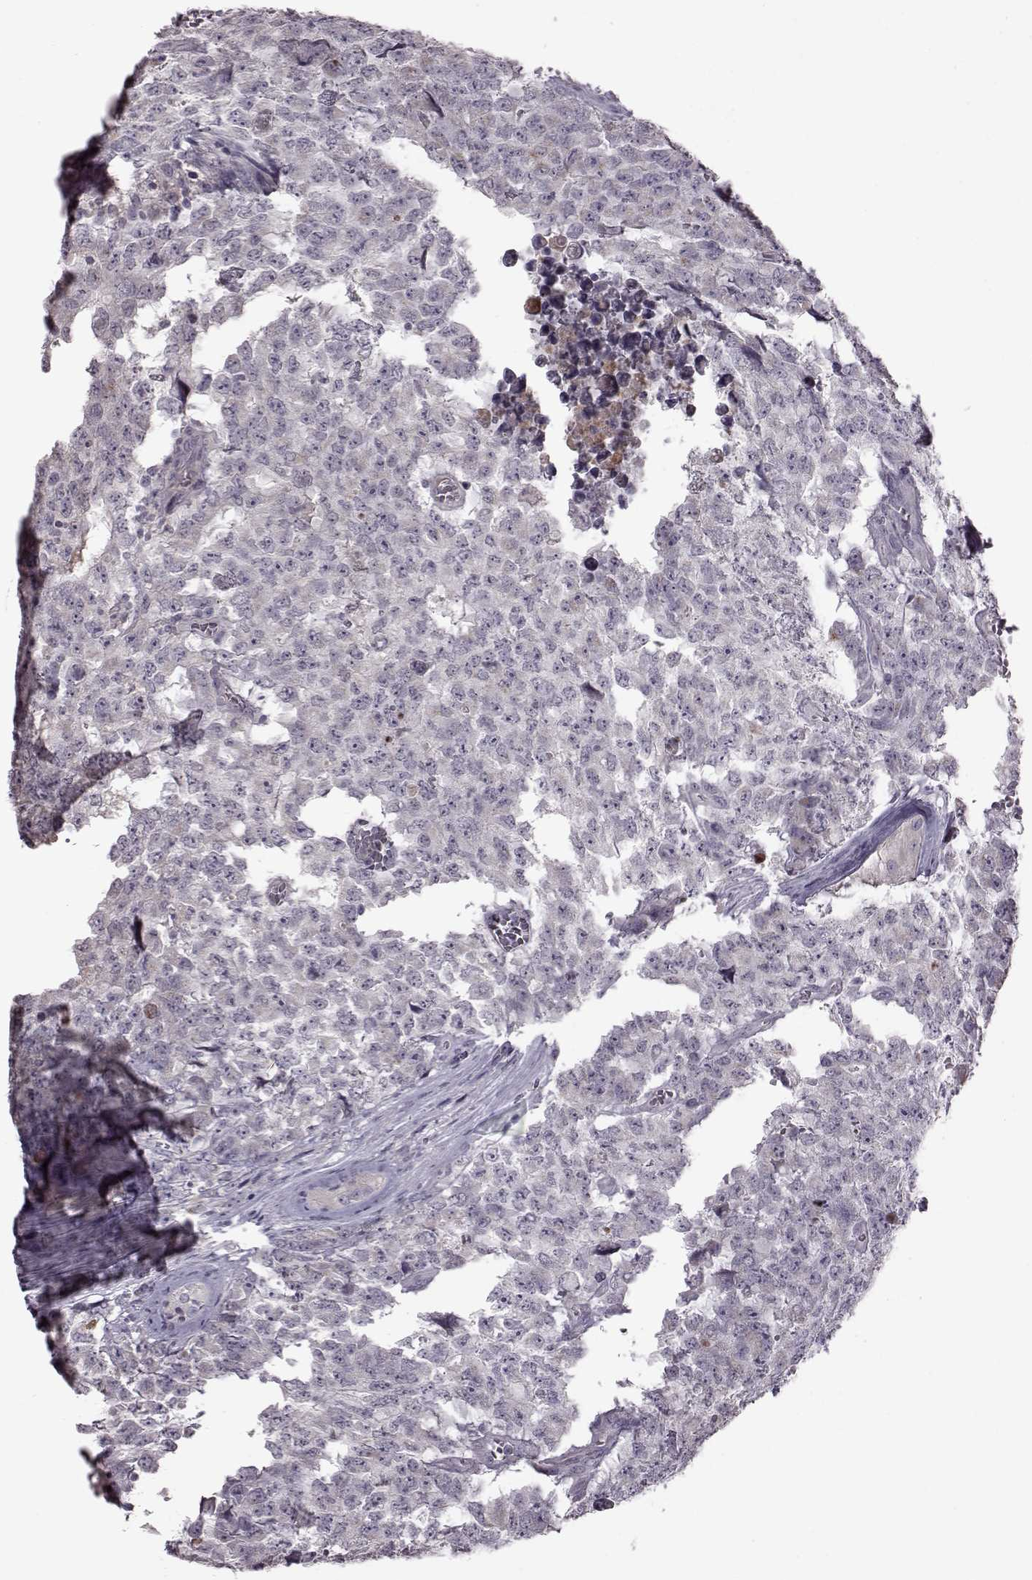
{"staining": {"intensity": "negative", "quantity": "none", "location": "none"}, "tissue": "testis cancer", "cell_type": "Tumor cells", "image_type": "cancer", "snomed": [{"axis": "morphology", "description": "Carcinoma, Embryonal, NOS"}, {"axis": "topography", "description": "Testis"}], "caption": "The IHC histopathology image has no significant positivity in tumor cells of testis embryonal carcinoma tissue.", "gene": "GAL", "patient": {"sex": "male", "age": 23}}